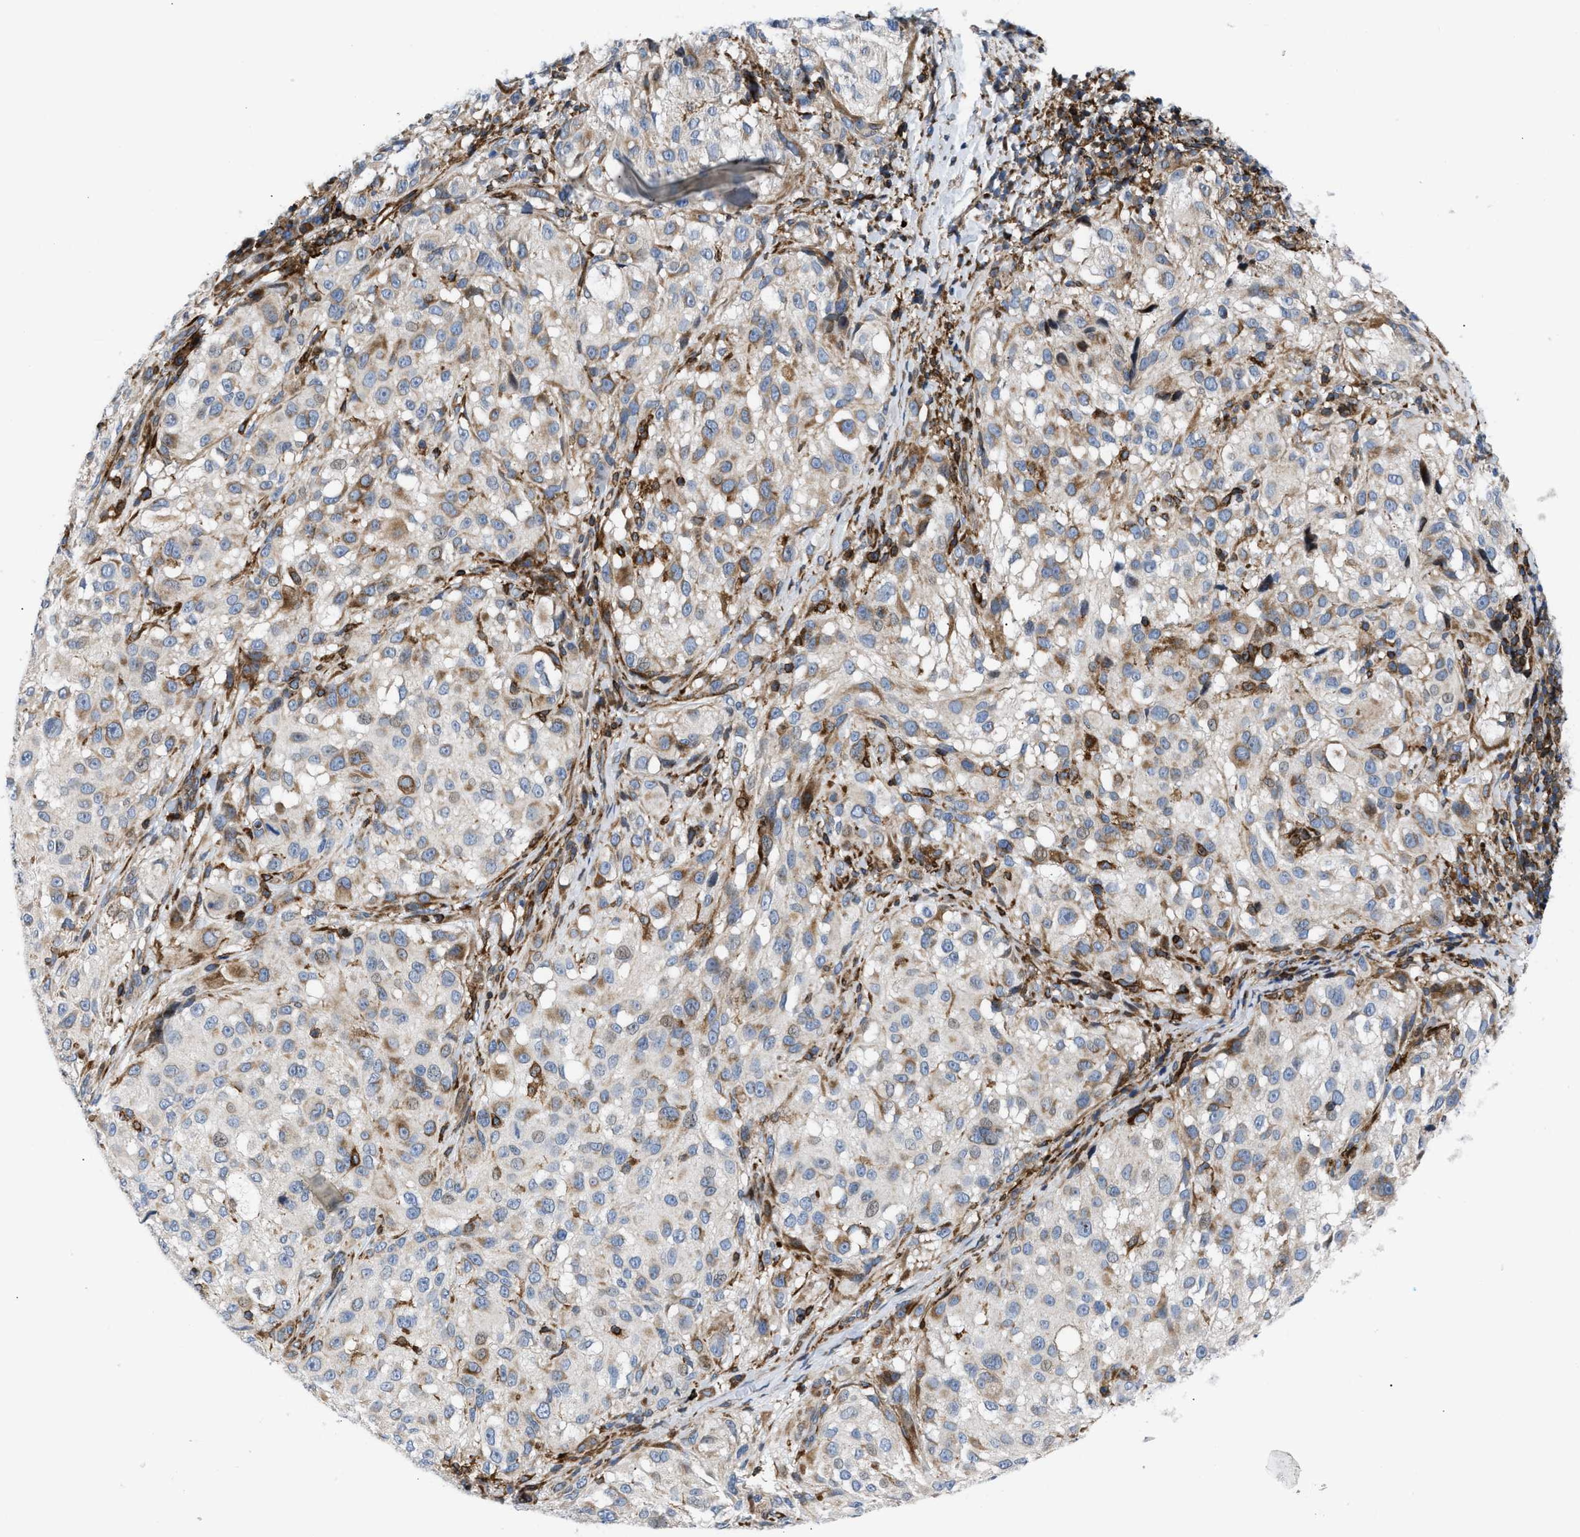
{"staining": {"intensity": "moderate", "quantity": "25%-75%", "location": "cytoplasmic/membranous"}, "tissue": "melanoma", "cell_type": "Tumor cells", "image_type": "cancer", "snomed": [{"axis": "morphology", "description": "Necrosis, NOS"}, {"axis": "morphology", "description": "Malignant melanoma, NOS"}, {"axis": "topography", "description": "Skin"}], "caption": "Protein expression analysis of human malignant melanoma reveals moderate cytoplasmic/membranous positivity in about 25%-75% of tumor cells. (Brightfield microscopy of DAB IHC at high magnification).", "gene": "ATP9A", "patient": {"sex": "female", "age": 87}}